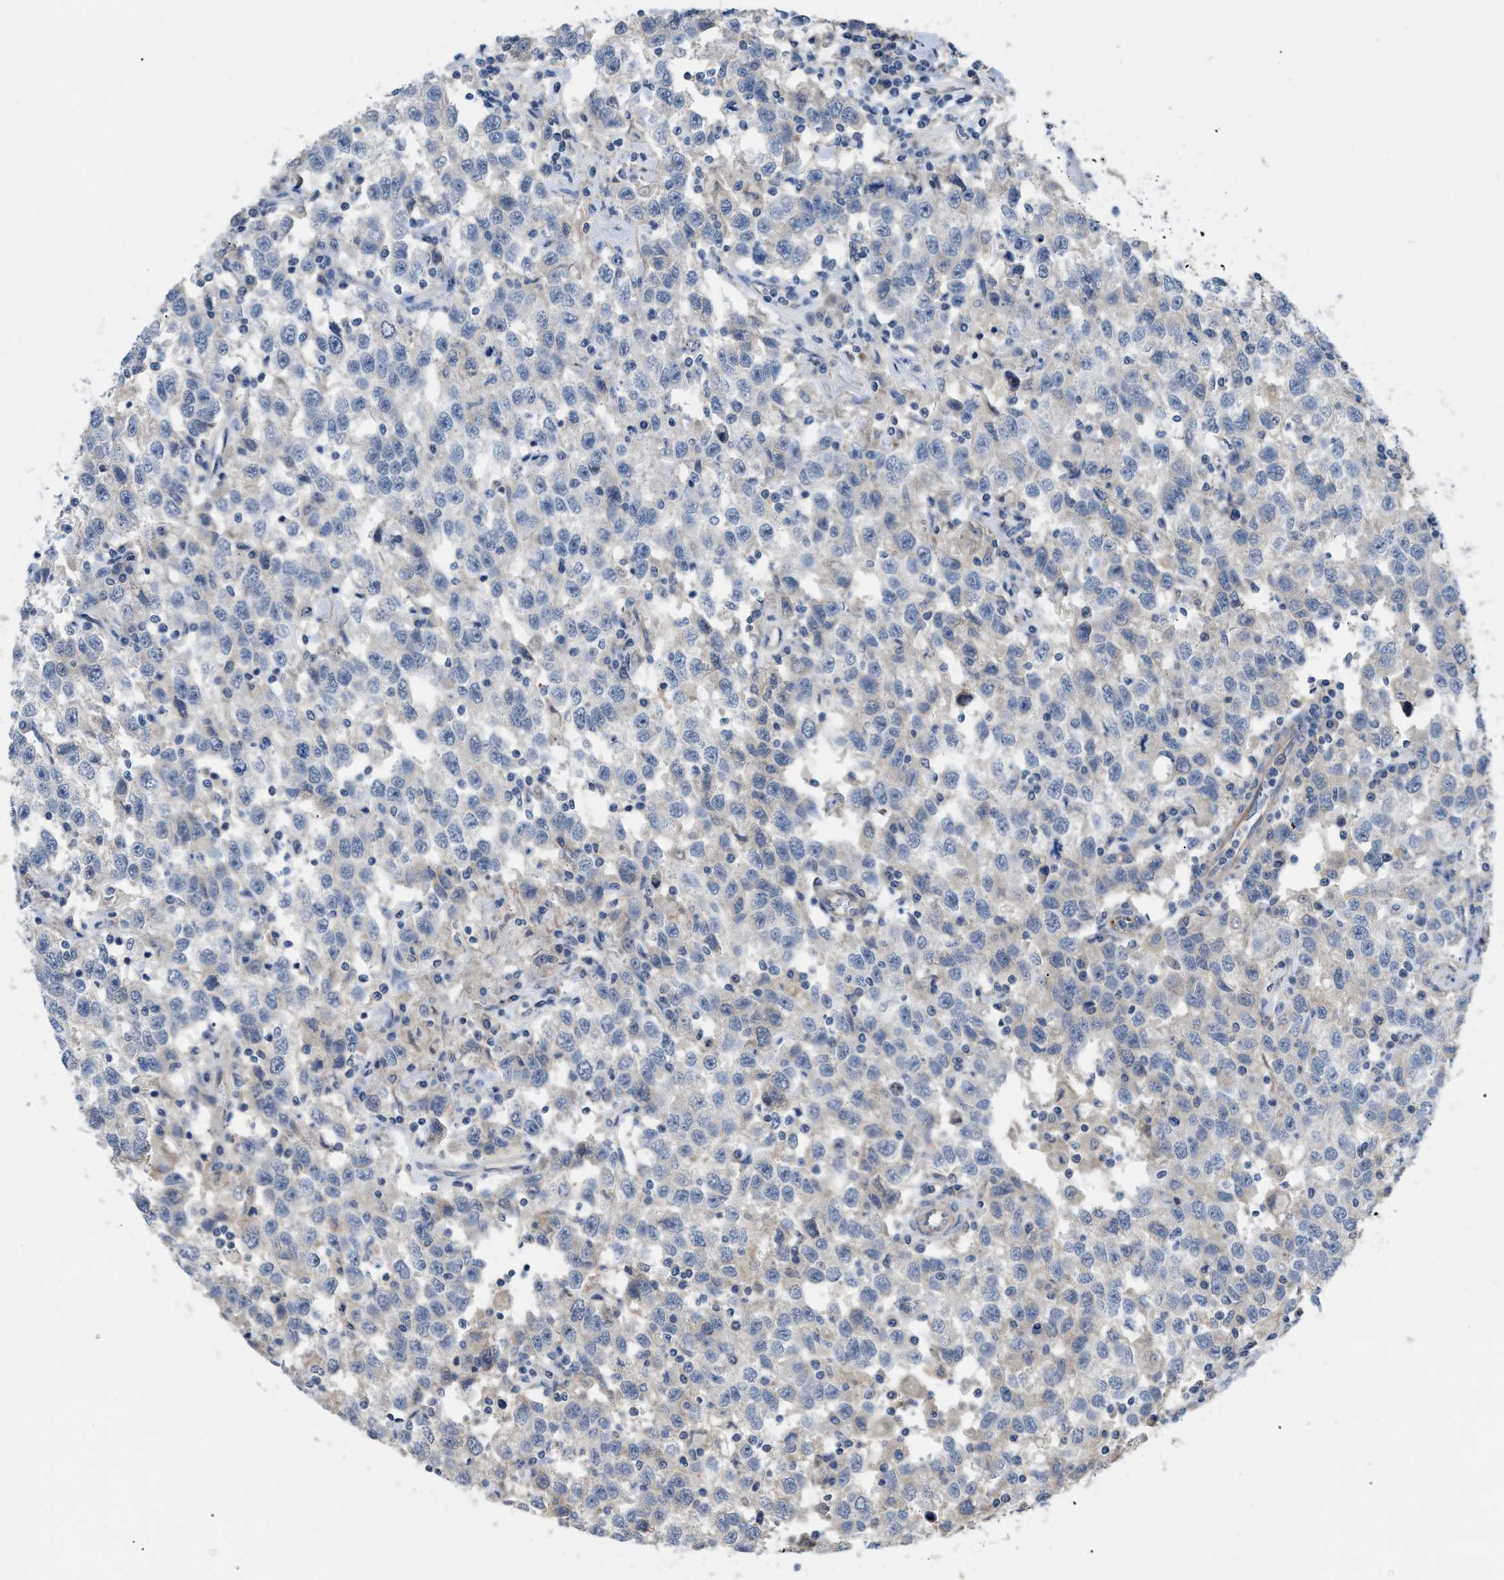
{"staining": {"intensity": "negative", "quantity": "none", "location": "none"}, "tissue": "testis cancer", "cell_type": "Tumor cells", "image_type": "cancer", "snomed": [{"axis": "morphology", "description": "Seminoma, NOS"}, {"axis": "topography", "description": "Testis"}], "caption": "This is a micrograph of immunohistochemistry staining of seminoma (testis), which shows no positivity in tumor cells.", "gene": "DHX58", "patient": {"sex": "male", "age": 41}}